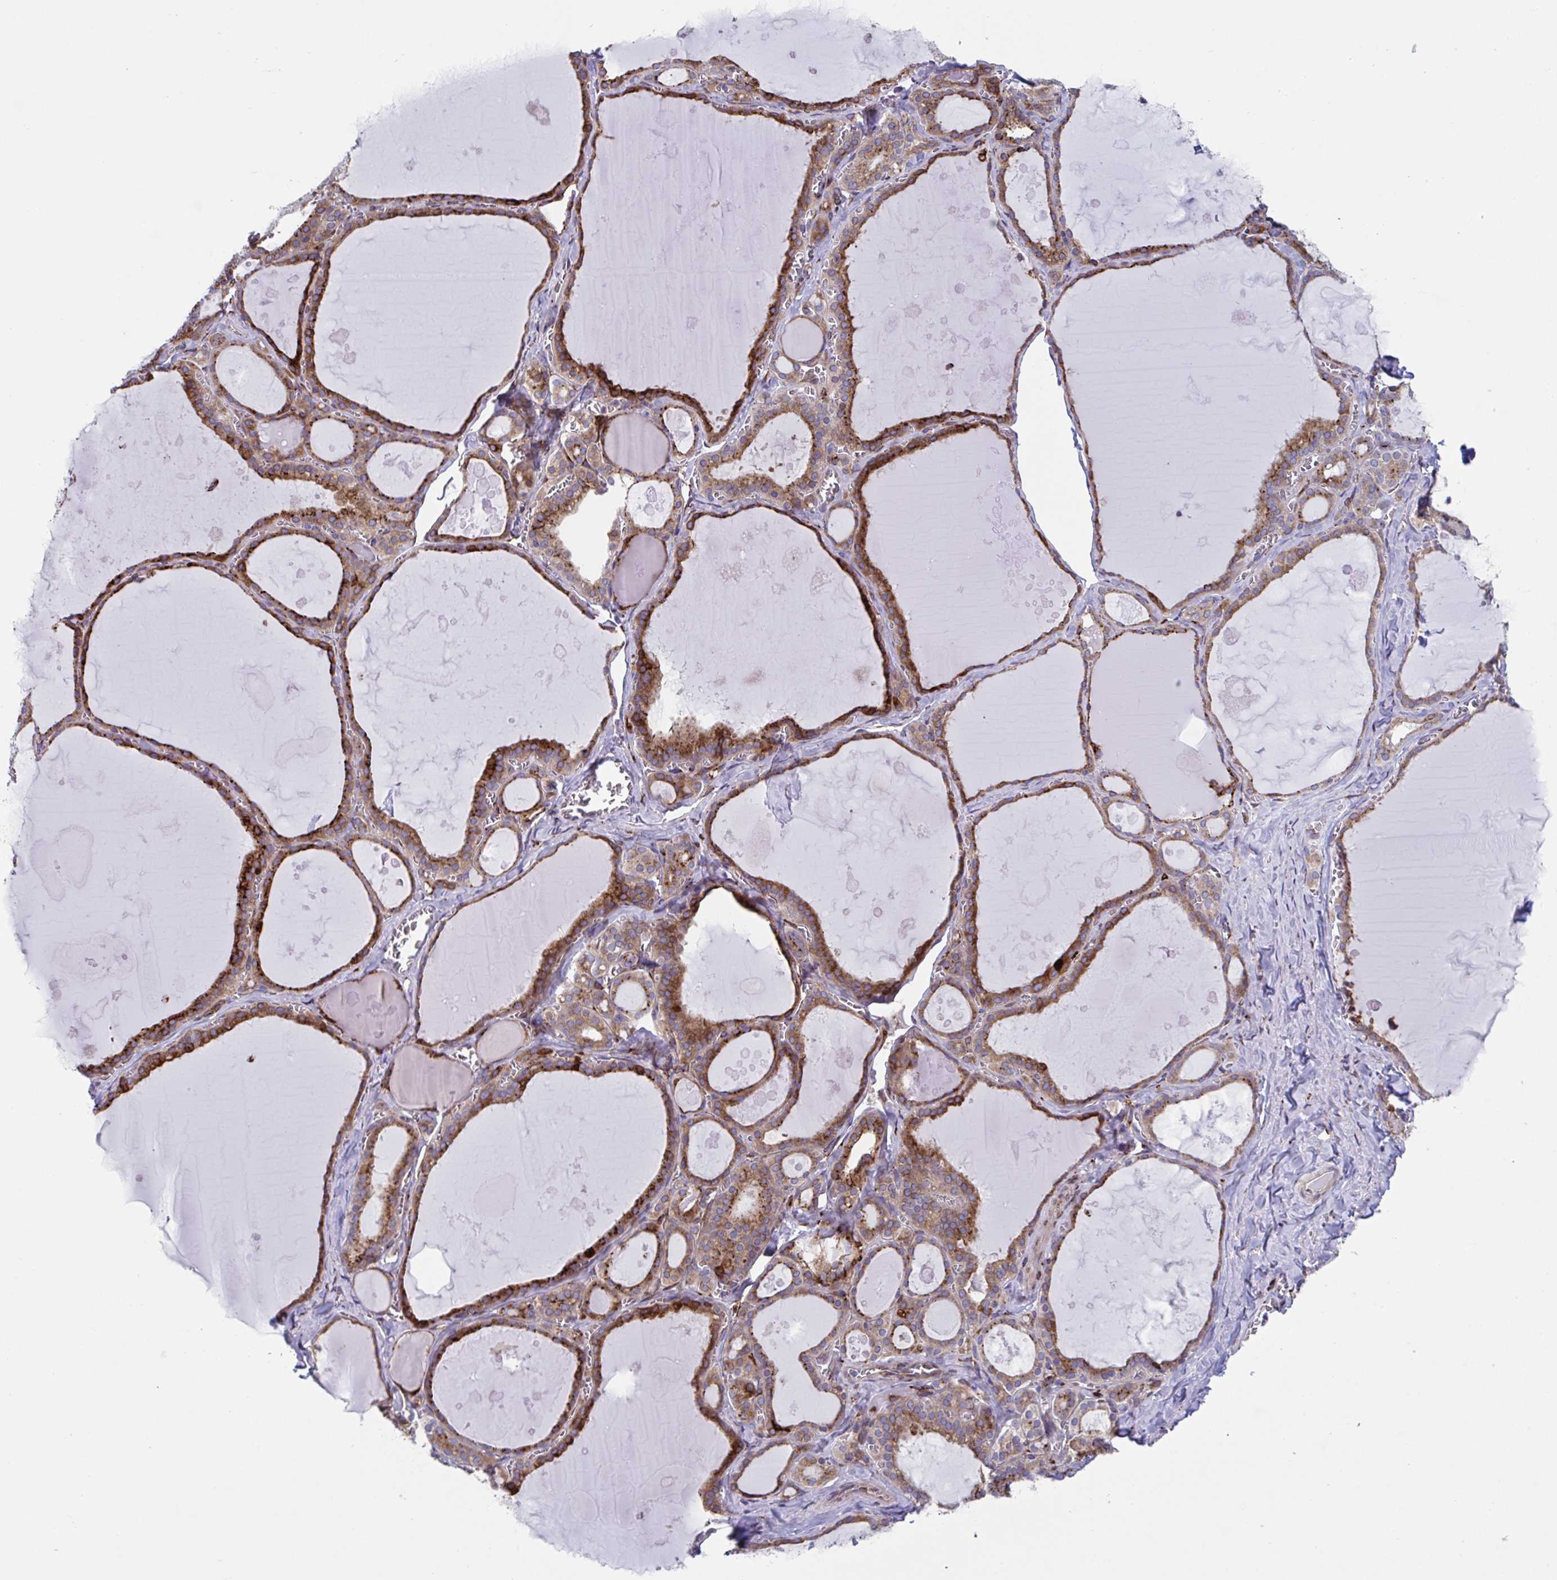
{"staining": {"intensity": "moderate", "quantity": ">75%", "location": "cytoplasmic/membranous"}, "tissue": "thyroid gland", "cell_type": "Glandular cells", "image_type": "normal", "snomed": [{"axis": "morphology", "description": "Normal tissue, NOS"}, {"axis": "topography", "description": "Thyroid gland"}], "caption": "Protein expression analysis of benign thyroid gland exhibits moderate cytoplasmic/membranous positivity in about >75% of glandular cells. (brown staining indicates protein expression, while blue staining denotes nuclei).", "gene": "RFK", "patient": {"sex": "male", "age": 56}}